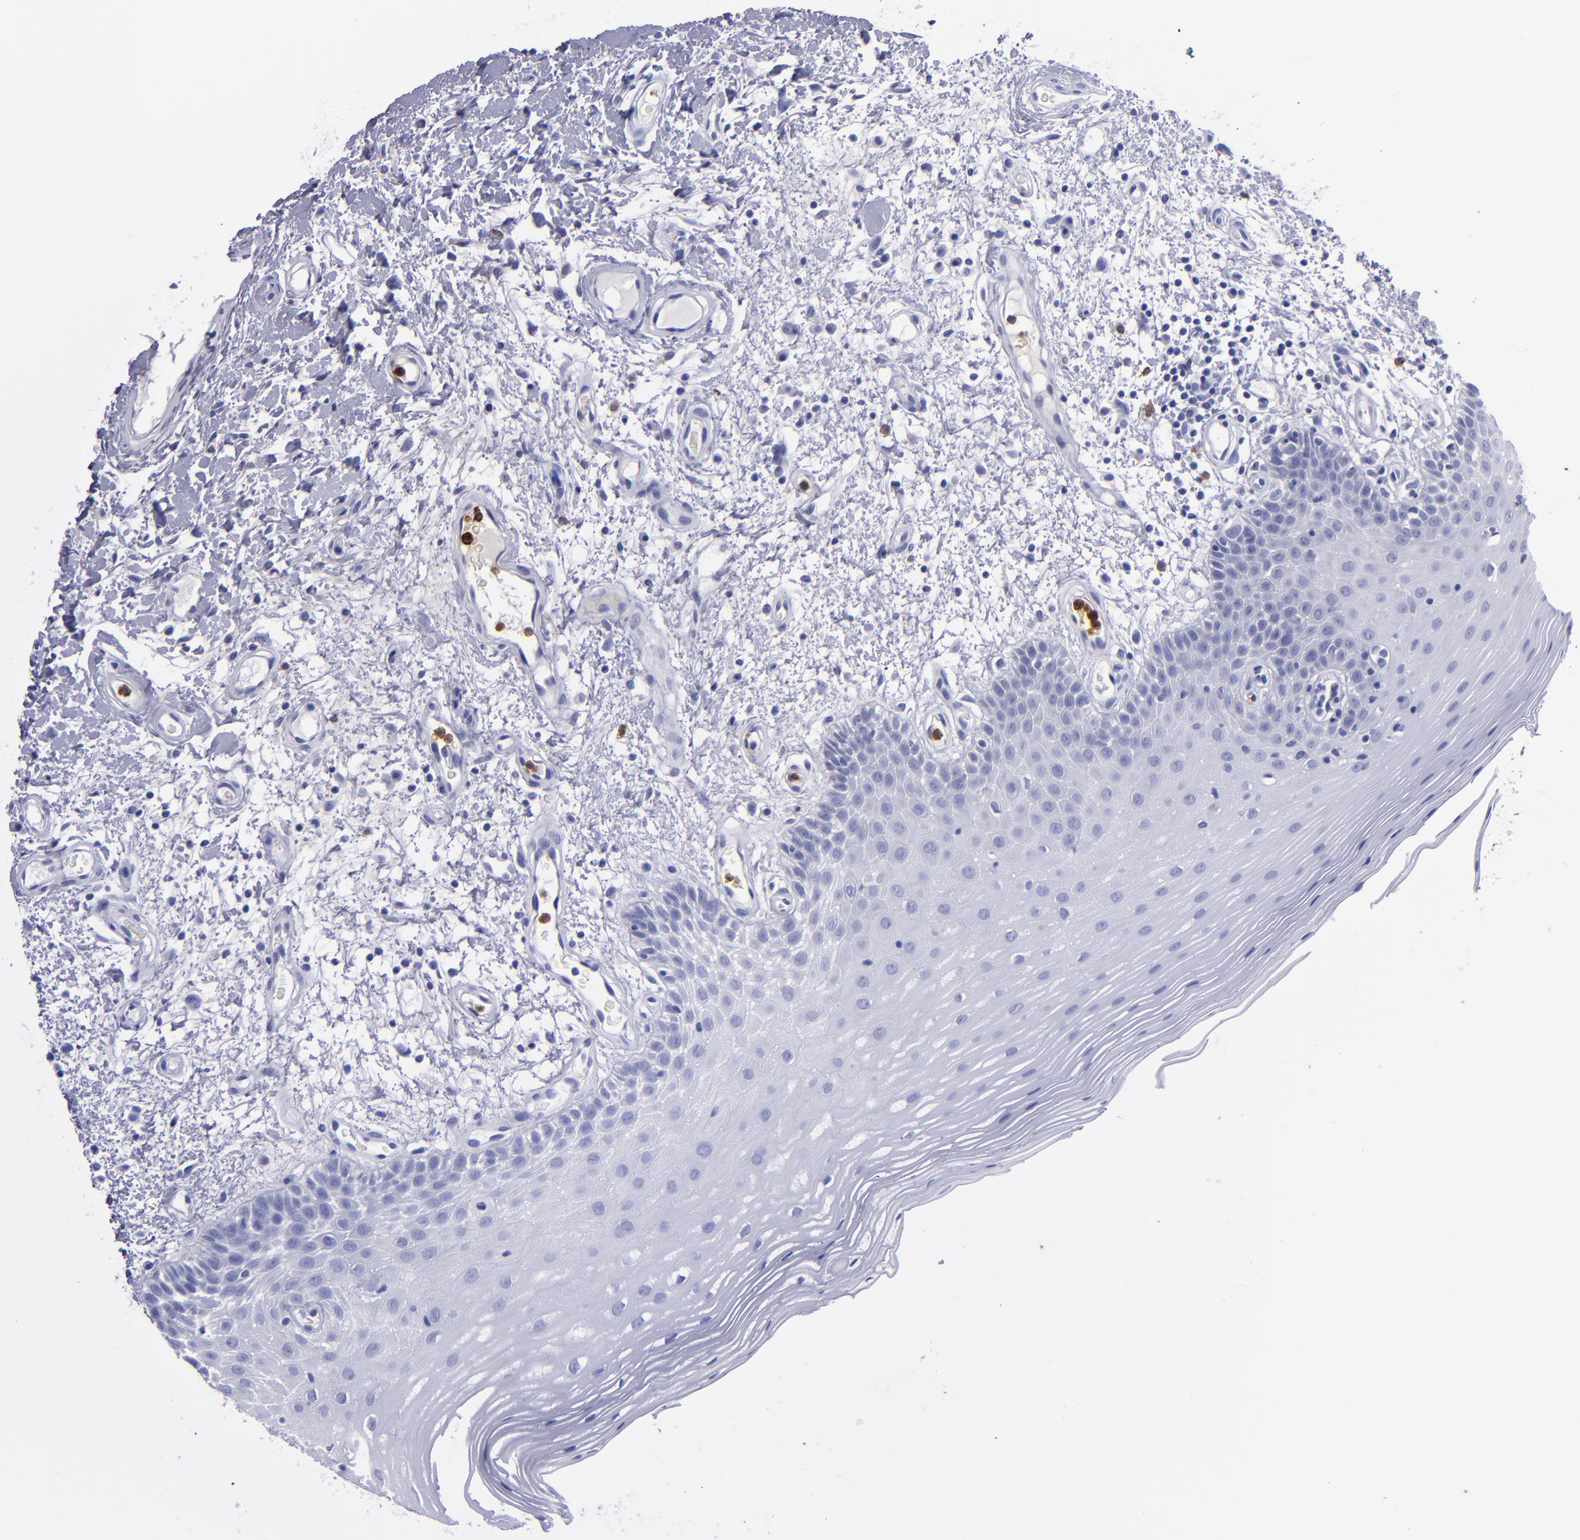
{"staining": {"intensity": "negative", "quantity": "none", "location": "none"}, "tissue": "oral mucosa", "cell_type": "Squamous epithelial cells", "image_type": "normal", "snomed": [{"axis": "morphology", "description": "Normal tissue, NOS"}, {"axis": "morphology", "description": "Squamous cell carcinoma, NOS"}, {"axis": "topography", "description": "Skeletal muscle"}, {"axis": "topography", "description": "Oral tissue"}, {"axis": "topography", "description": "Head-Neck"}], "caption": "Oral mucosa stained for a protein using immunohistochemistry shows no expression squamous epithelial cells.", "gene": "CR1", "patient": {"sex": "male", "age": 71}}